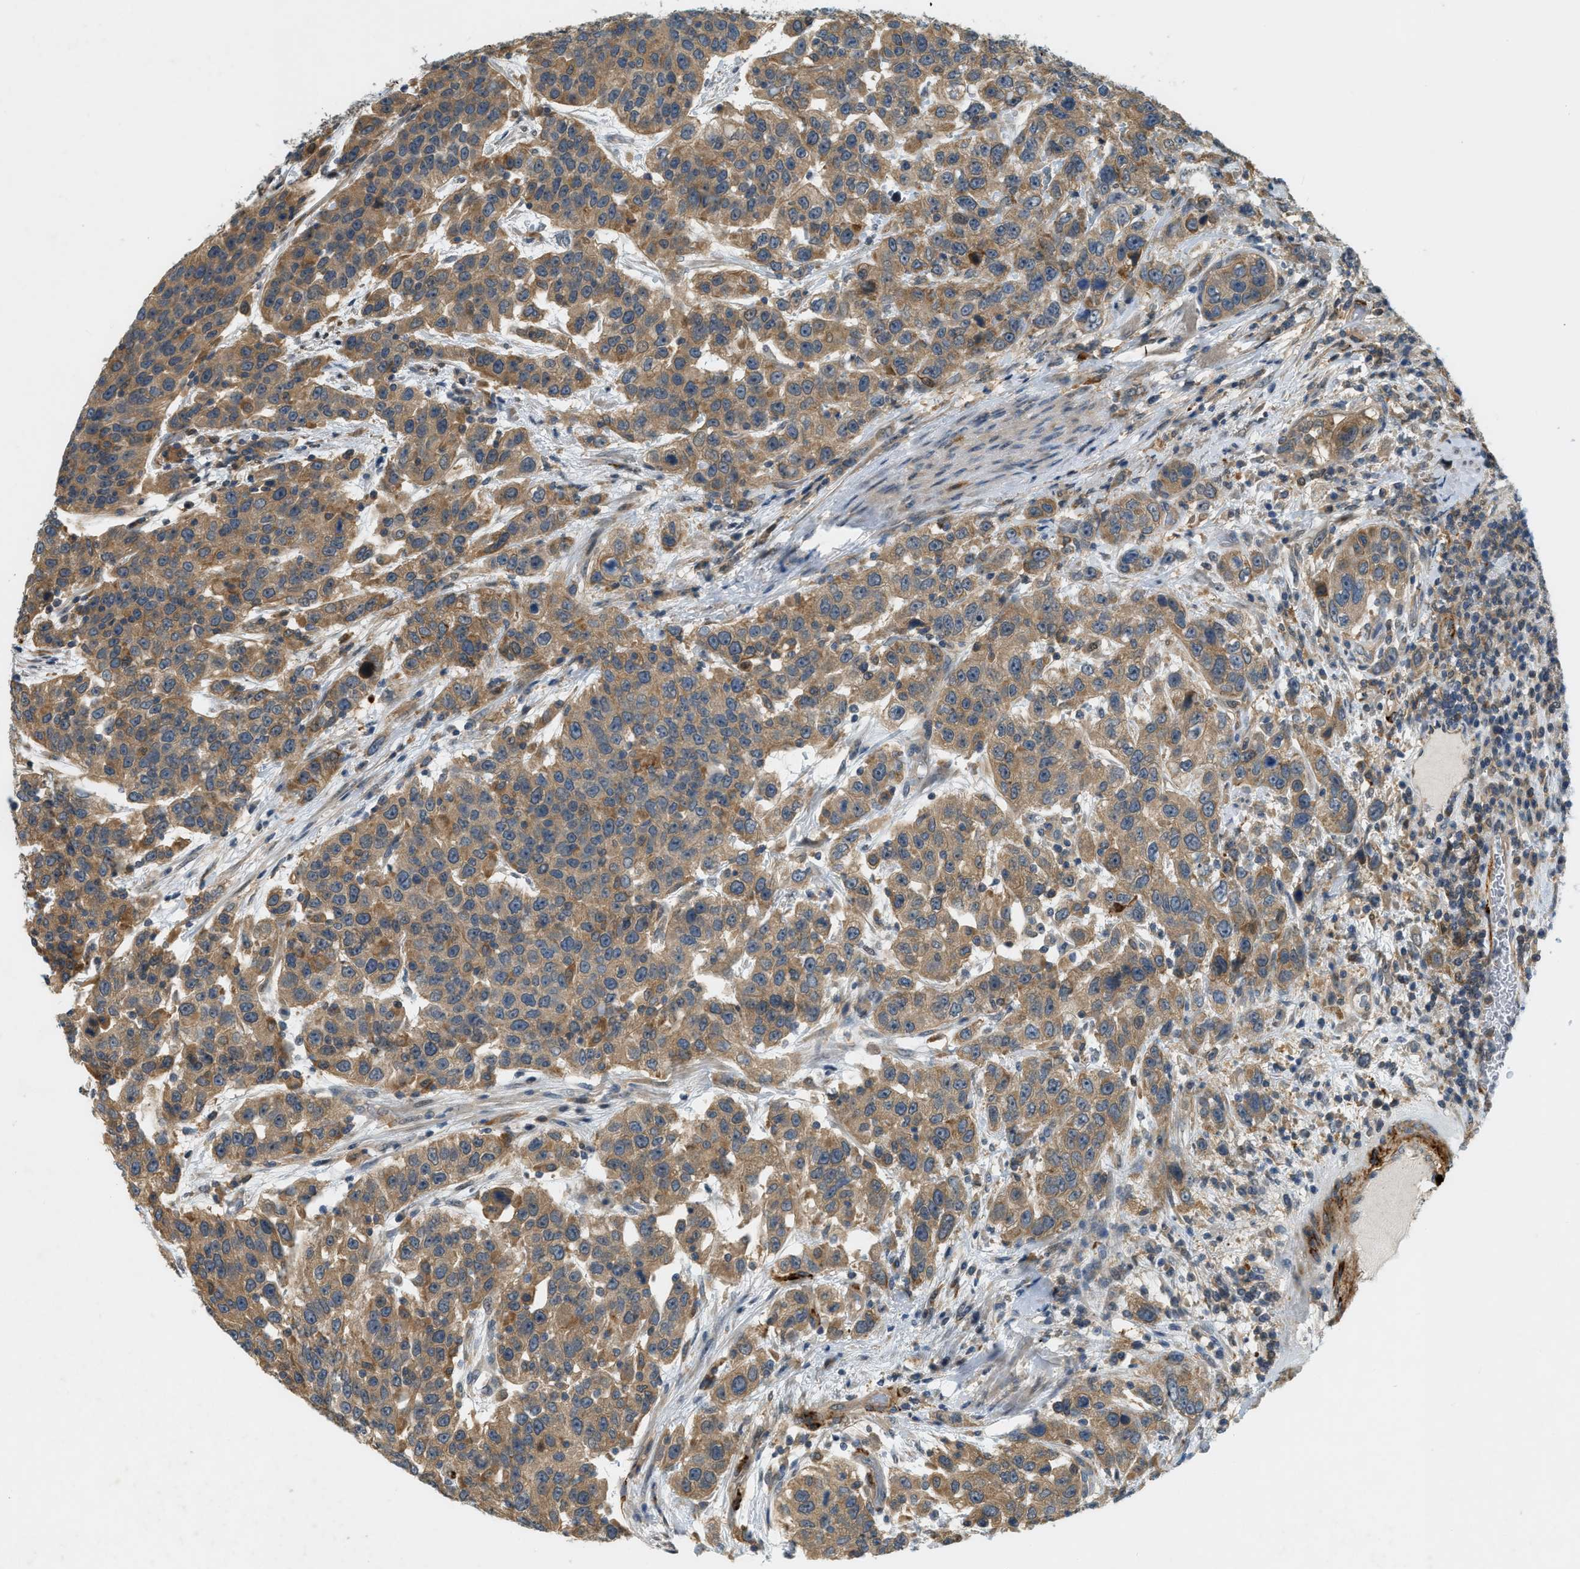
{"staining": {"intensity": "moderate", "quantity": ">75%", "location": "cytoplasmic/membranous"}, "tissue": "urothelial cancer", "cell_type": "Tumor cells", "image_type": "cancer", "snomed": [{"axis": "morphology", "description": "Urothelial carcinoma, High grade"}, {"axis": "topography", "description": "Urinary bladder"}], "caption": "Tumor cells reveal moderate cytoplasmic/membranous staining in about >75% of cells in urothelial cancer.", "gene": "PDCL3", "patient": {"sex": "female", "age": 80}}